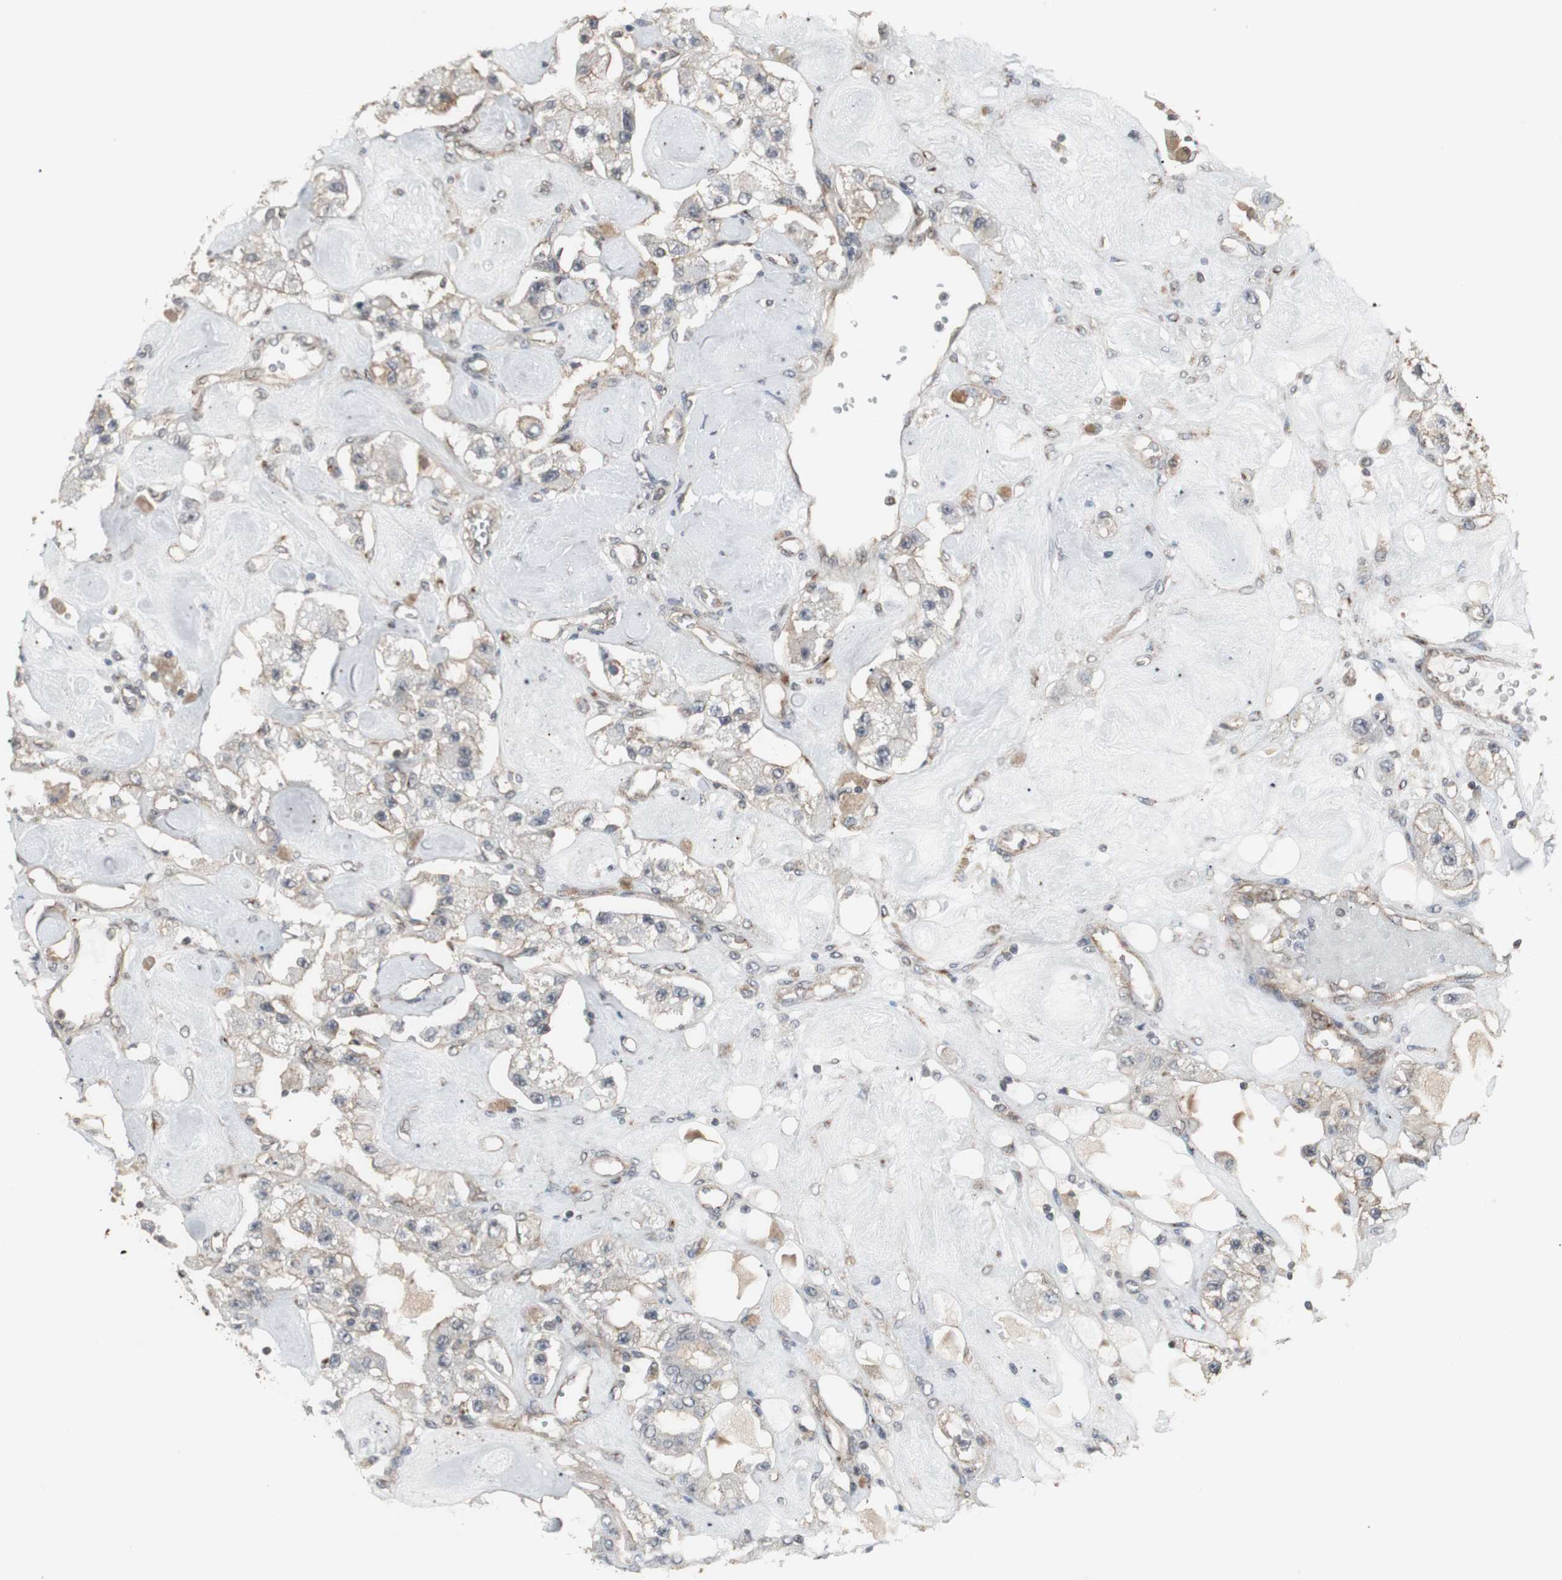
{"staining": {"intensity": "moderate", "quantity": "25%-75%", "location": "cytoplasmic/membranous"}, "tissue": "carcinoid", "cell_type": "Tumor cells", "image_type": "cancer", "snomed": [{"axis": "morphology", "description": "Carcinoid, malignant, NOS"}, {"axis": "topography", "description": "Pancreas"}], "caption": "Moderate cytoplasmic/membranous positivity is appreciated in approximately 25%-75% of tumor cells in carcinoid. (Brightfield microscopy of DAB IHC at high magnification).", "gene": "ATP2B2", "patient": {"sex": "male", "age": 41}}